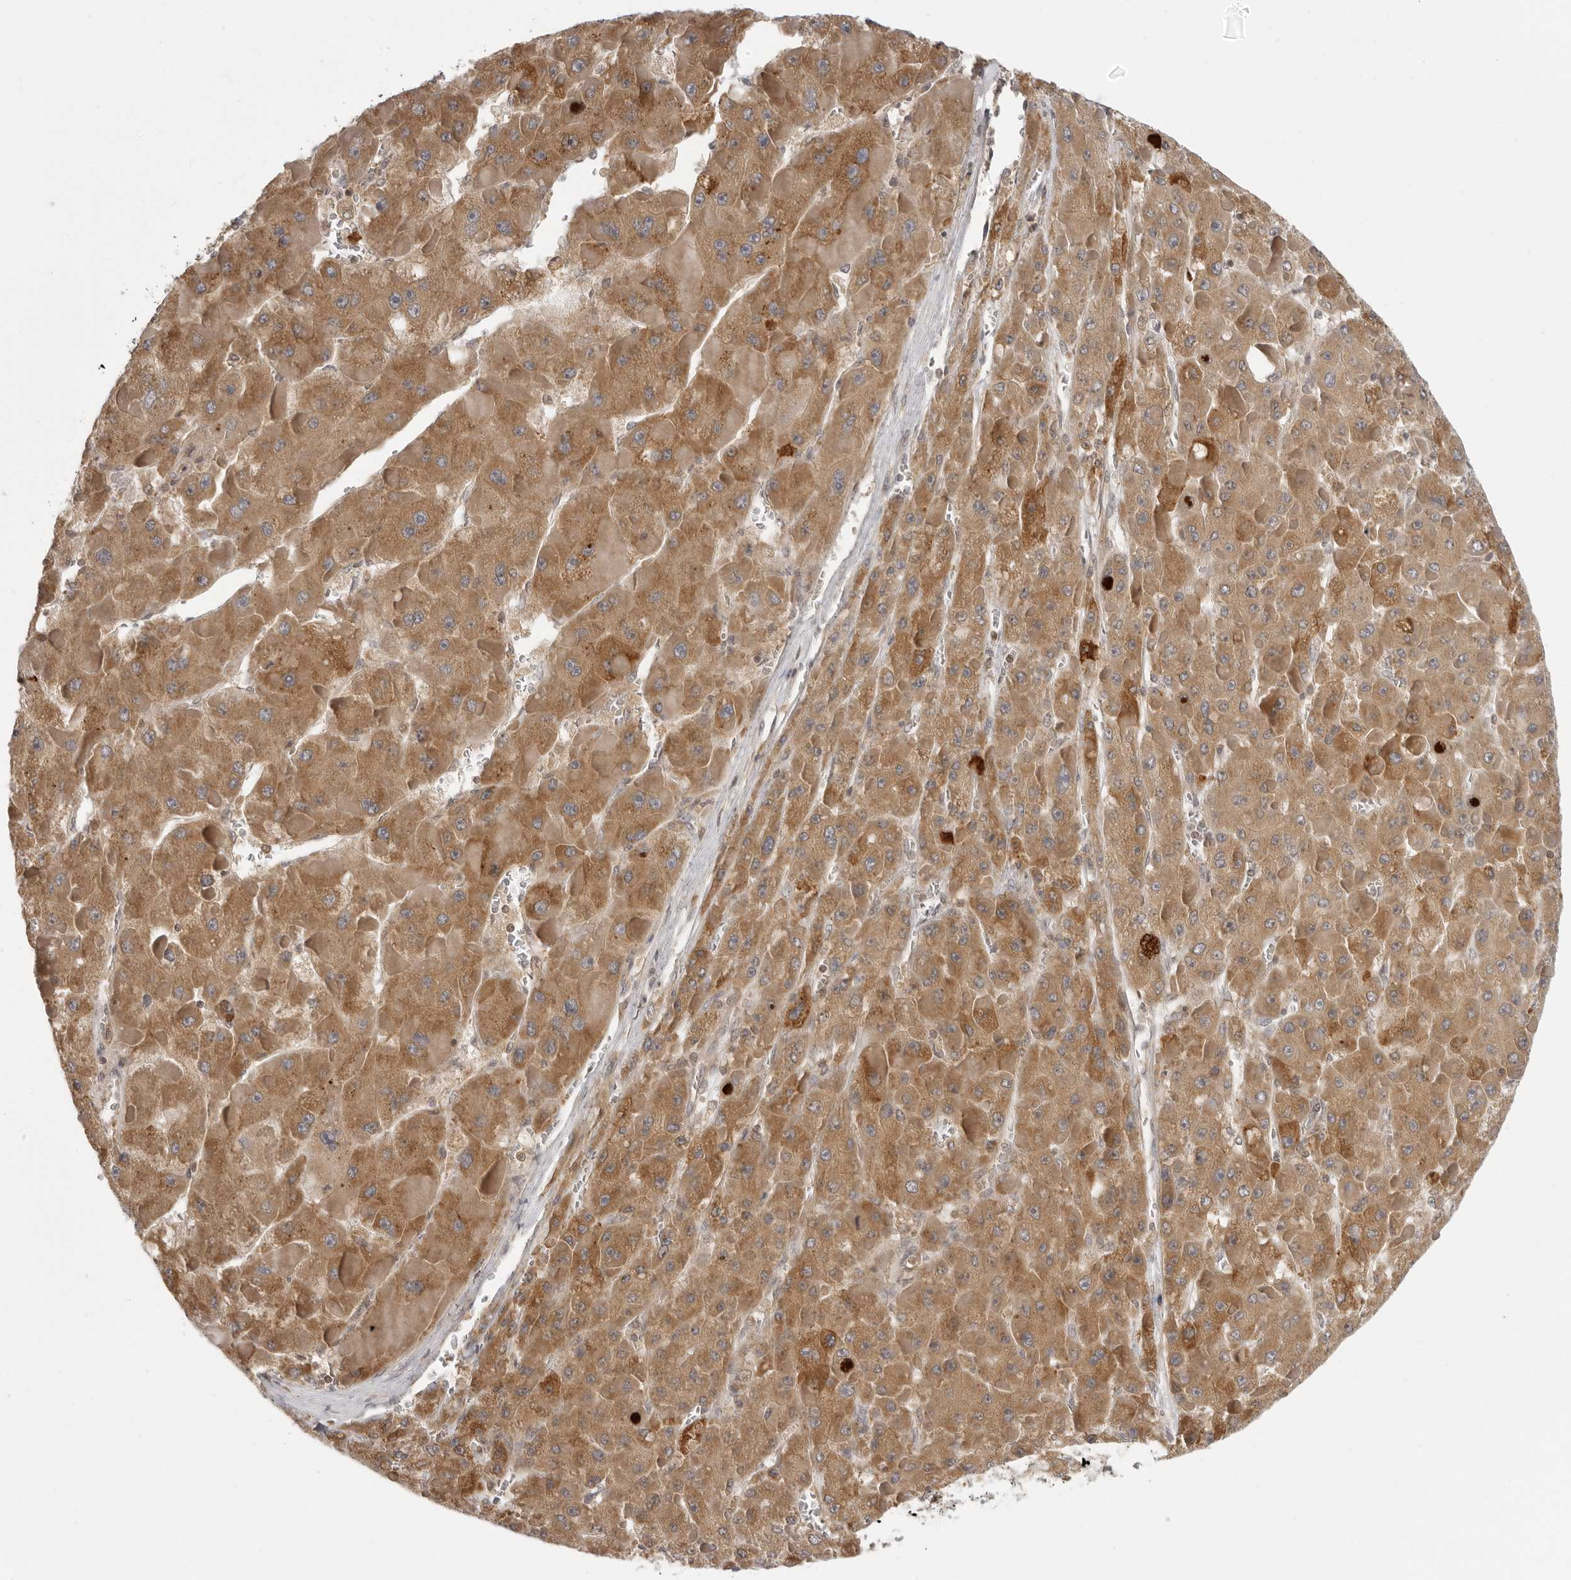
{"staining": {"intensity": "moderate", "quantity": ">75%", "location": "cytoplasmic/membranous"}, "tissue": "liver cancer", "cell_type": "Tumor cells", "image_type": "cancer", "snomed": [{"axis": "morphology", "description": "Carcinoma, Hepatocellular, NOS"}, {"axis": "topography", "description": "Liver"}], "caption": "Protein expression analysis of human hepatocellular carcinoma (liver) reveals moderate cytoplasmic/membranous staining in about >75% of tumor cells.", "gene": "PRRC2A", "patient": {"sex": "female", "age": 73}}